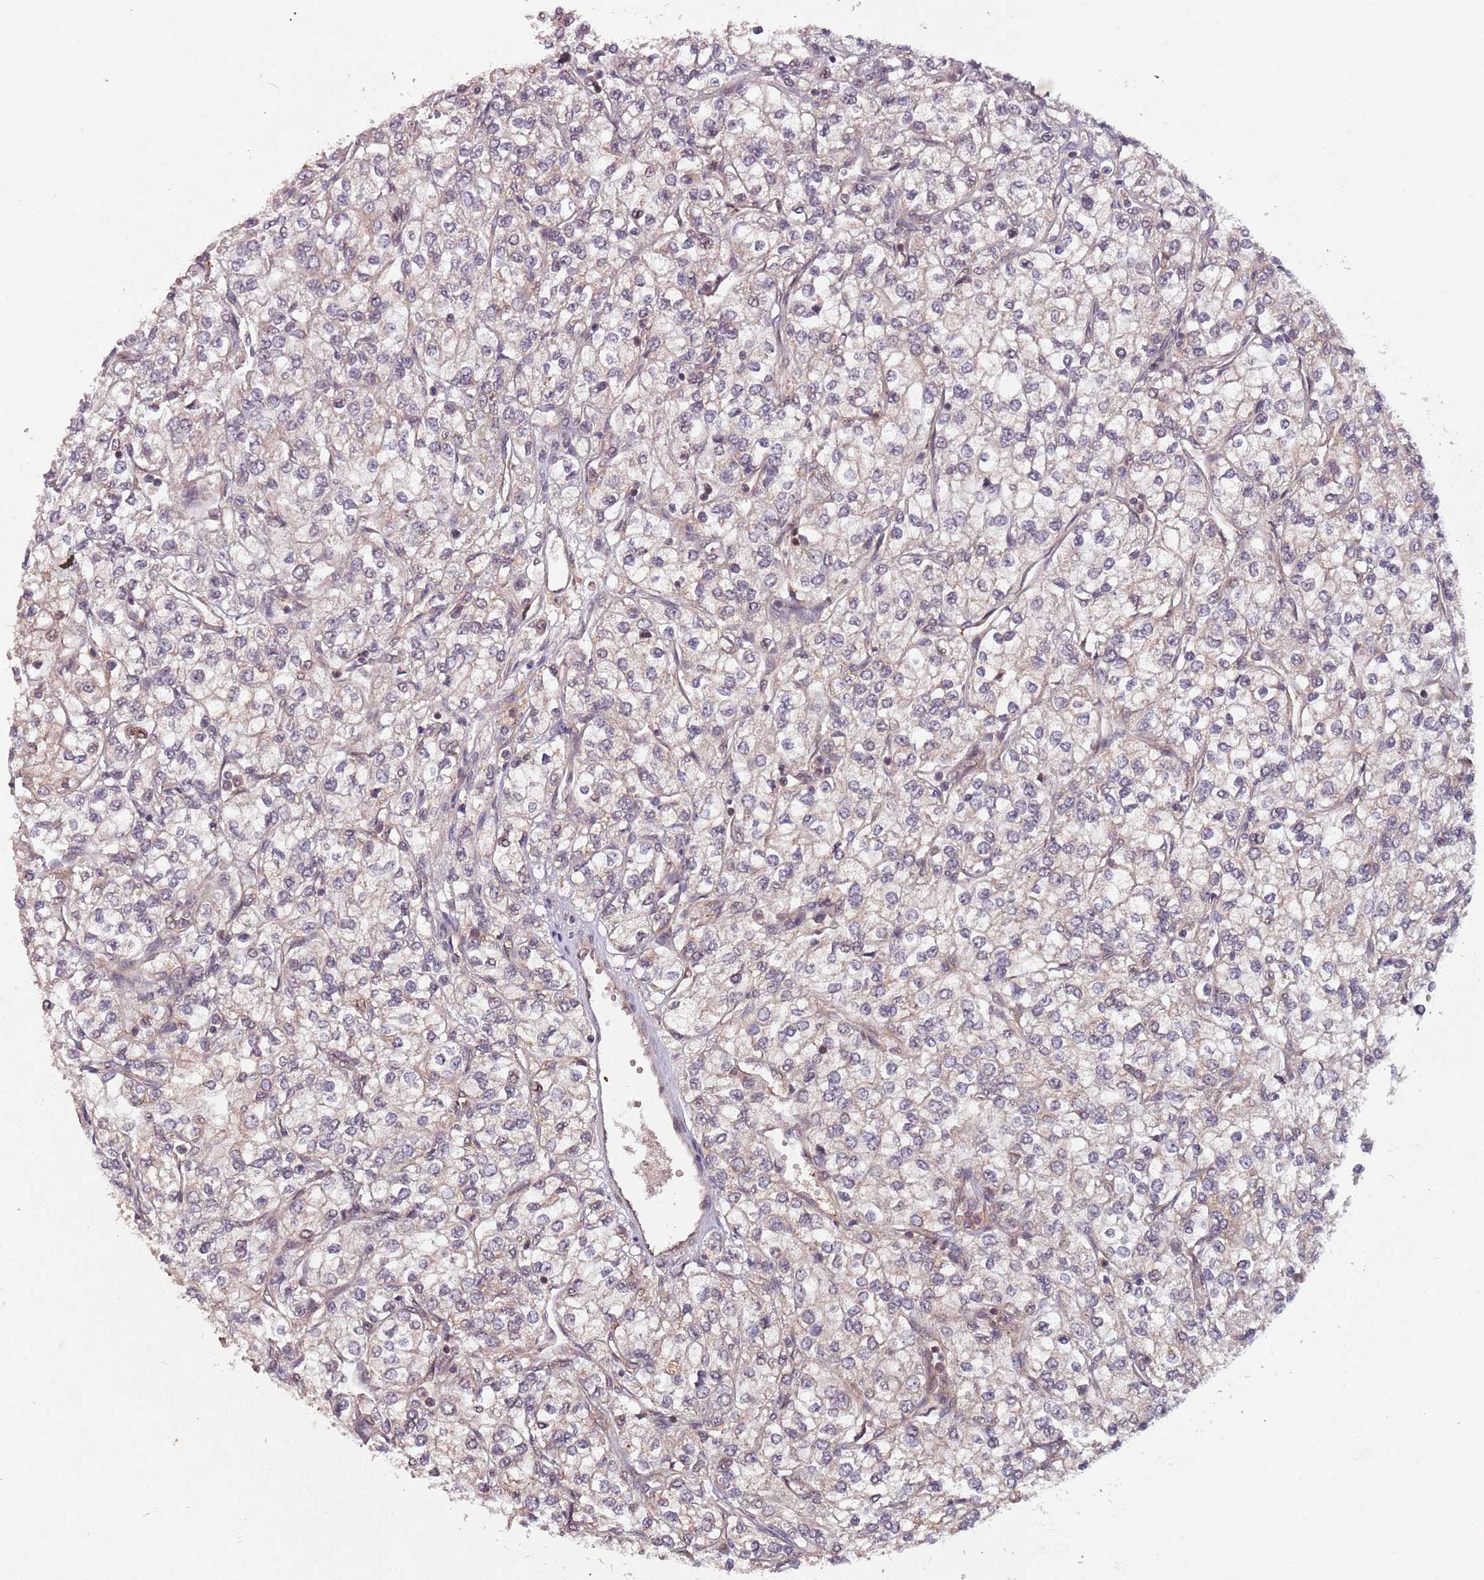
{"staining": {"intensity": "weak", "quantity": "<25%", "location": "nuclear"}, "tissue": "renal cancer", "cell_type": "Tumor cells", "image_type": "cancer", "snomed": [{"axis": "morphology", "description": "Adenocarcinoma, NOS"}, {"axis": "topography", "description": "Kidney"}], "caption": "IHC of renal adenocarcinoma reveals no positivity in tumor cells.", "gene": "SUDS3", "patient": {"sex": "male", "age": 80}}